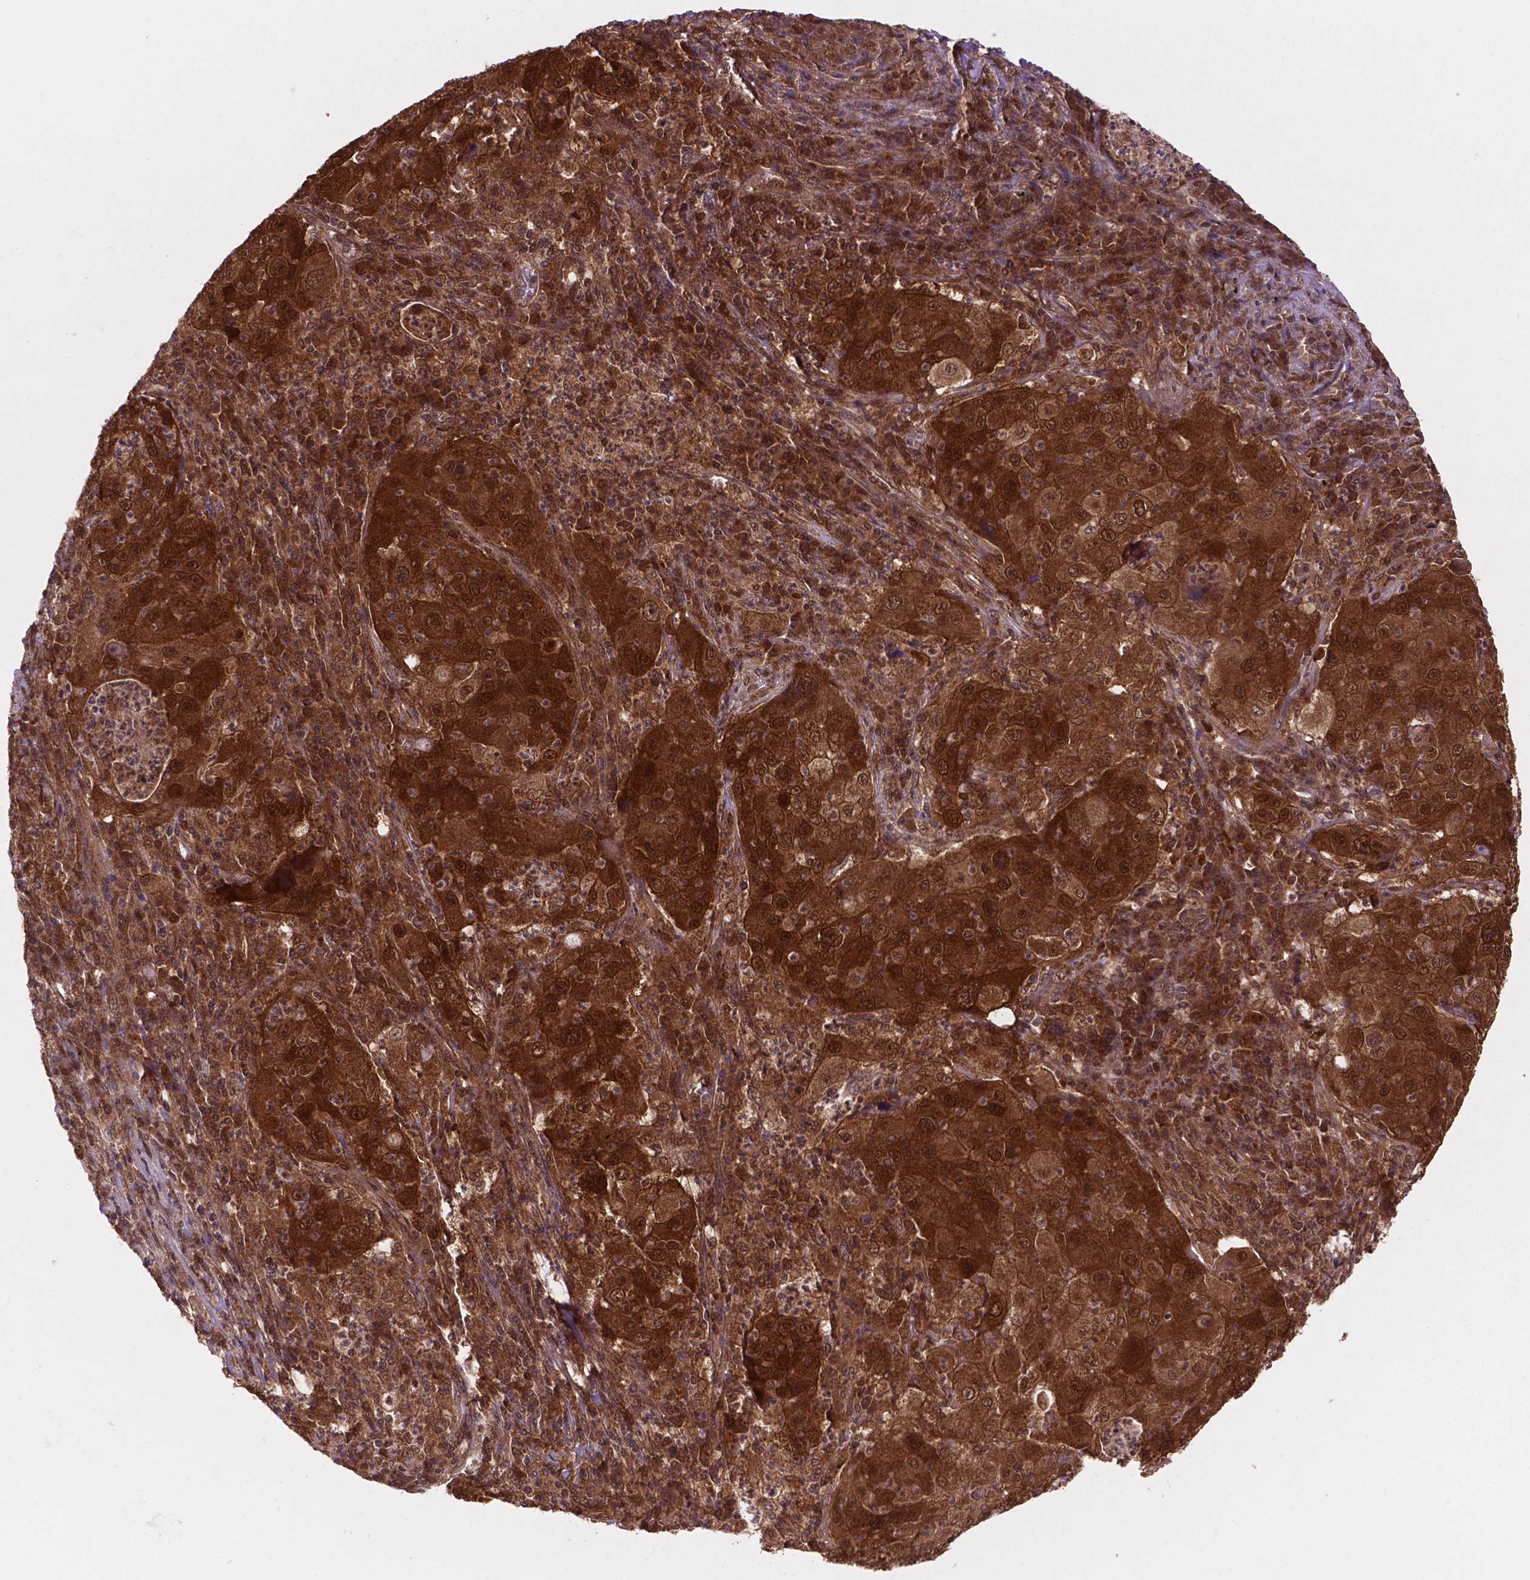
{"staining": {"intensity": "strong", "quantity": ">75%", "location": "cytoplasmic/membranous,nuclear"}, "tissue": "lung cancer", "cell_type": "Tumor cells", "image_type": "cancer", "snomed": [{"axis": "morphology", "description": "Squamous cell carcinoma, NOS"}, {"axis": "topography", "description": "Lung"}], "caption": "Immunohistochemical staining of lung squamous cell carcinoma displays strong cytoplasmic/membranous and nuclear protein positivity in approximately >75% of tumor cells.", "gene": "UBE2L6", "patient": {"sex": "female", "age": 59}}